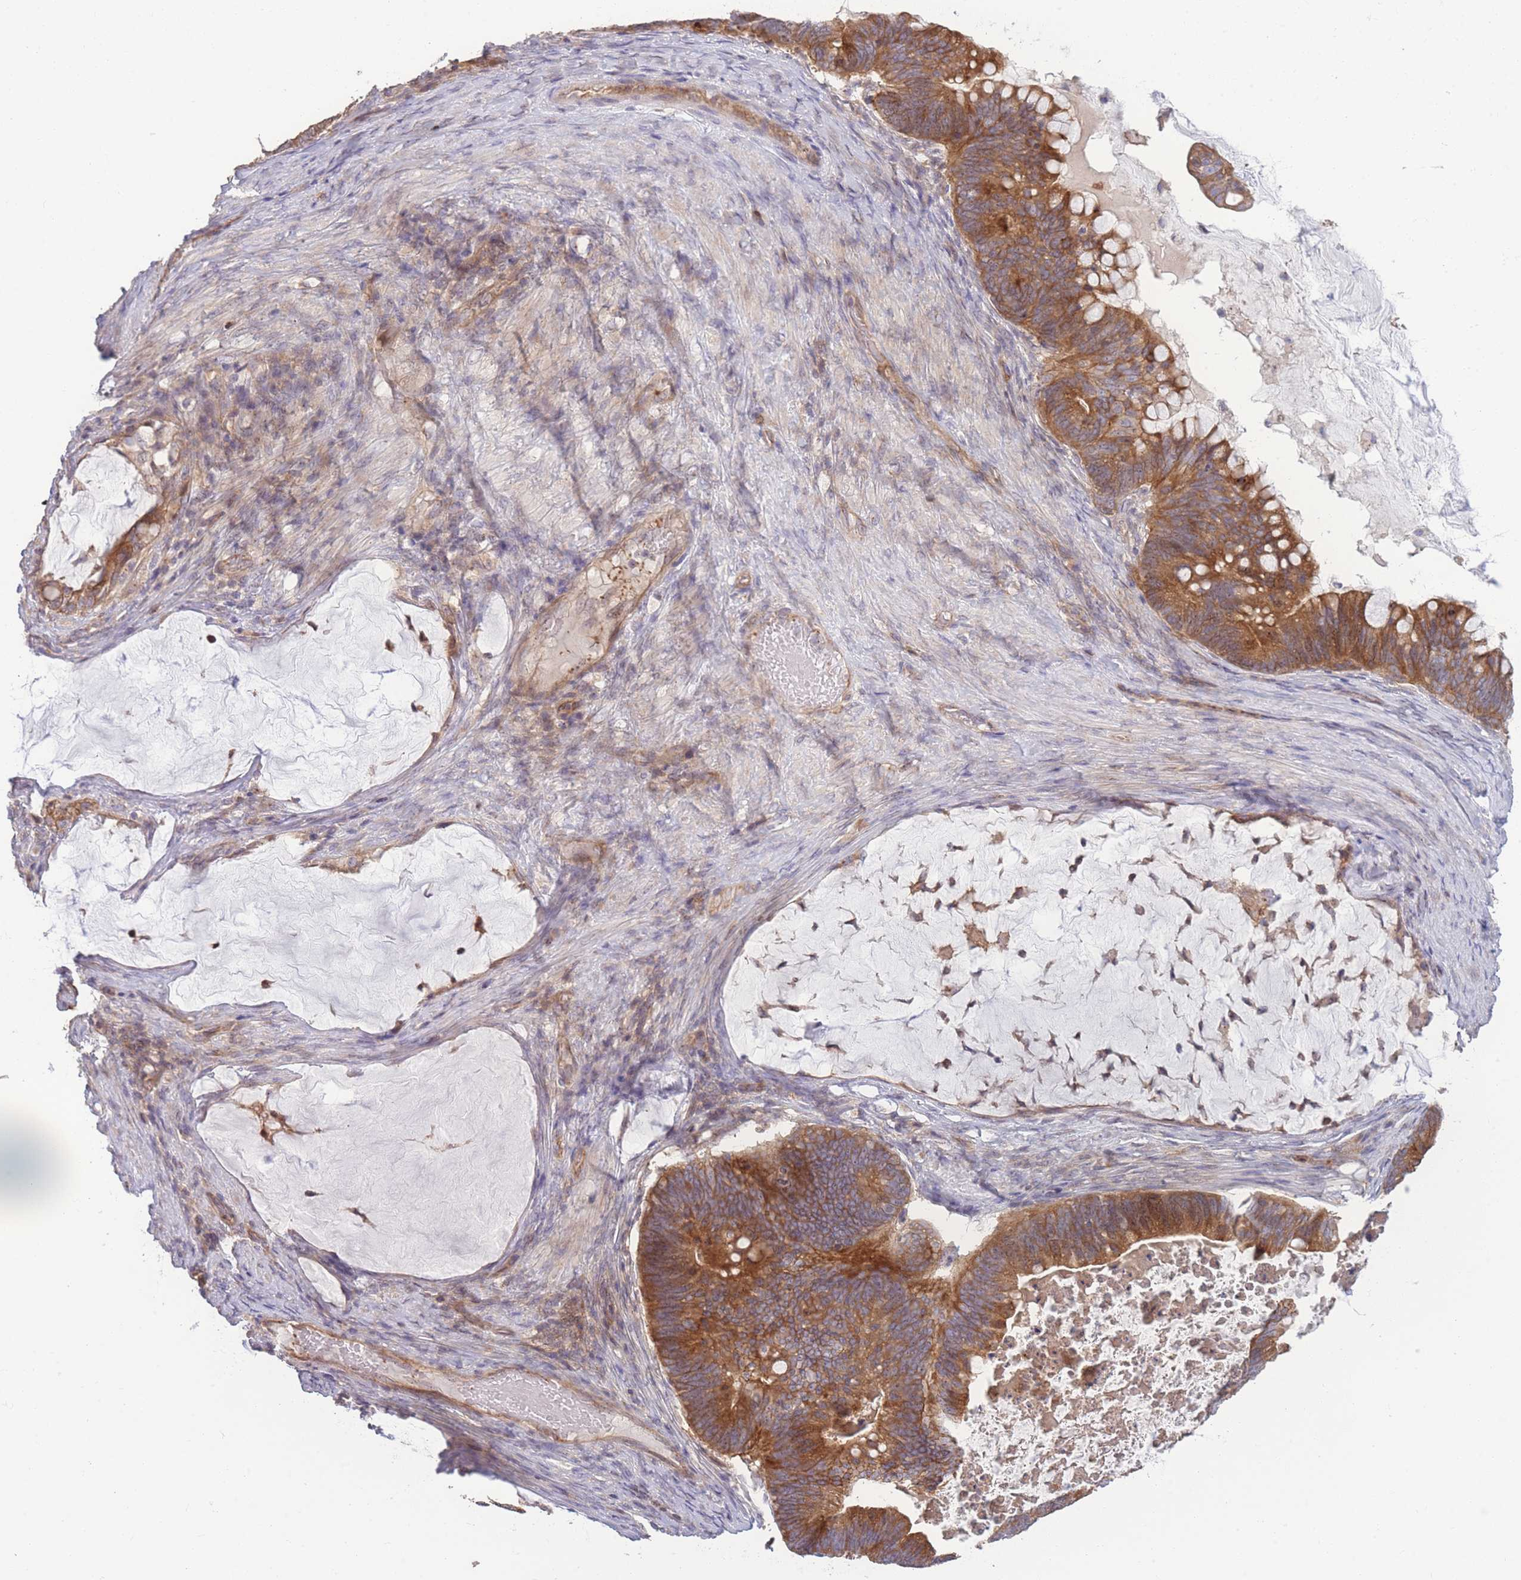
{"staining": {"intensity": "moderate", "quantity": ">75%", "location": "cytoplasmic/membranous"}, "tissue": "ovarian cancer", "cell_type": "Tumor cells", "image_type": "cancer", "snomed": [{"axis": "morphology", "description": "Cystadenocarcinoma, mucinous, NOS"}, {"axis": "topography", "description": "Ovary"}], "caption": "Ovarian cancer tissue demonstrates moderate cytoplasmic/membranous staining in about >75% of tumor cells, visualized by immunohistochemistry.", "gene": "STEAP3", "patient": {"sex": "female", "age": 61}}